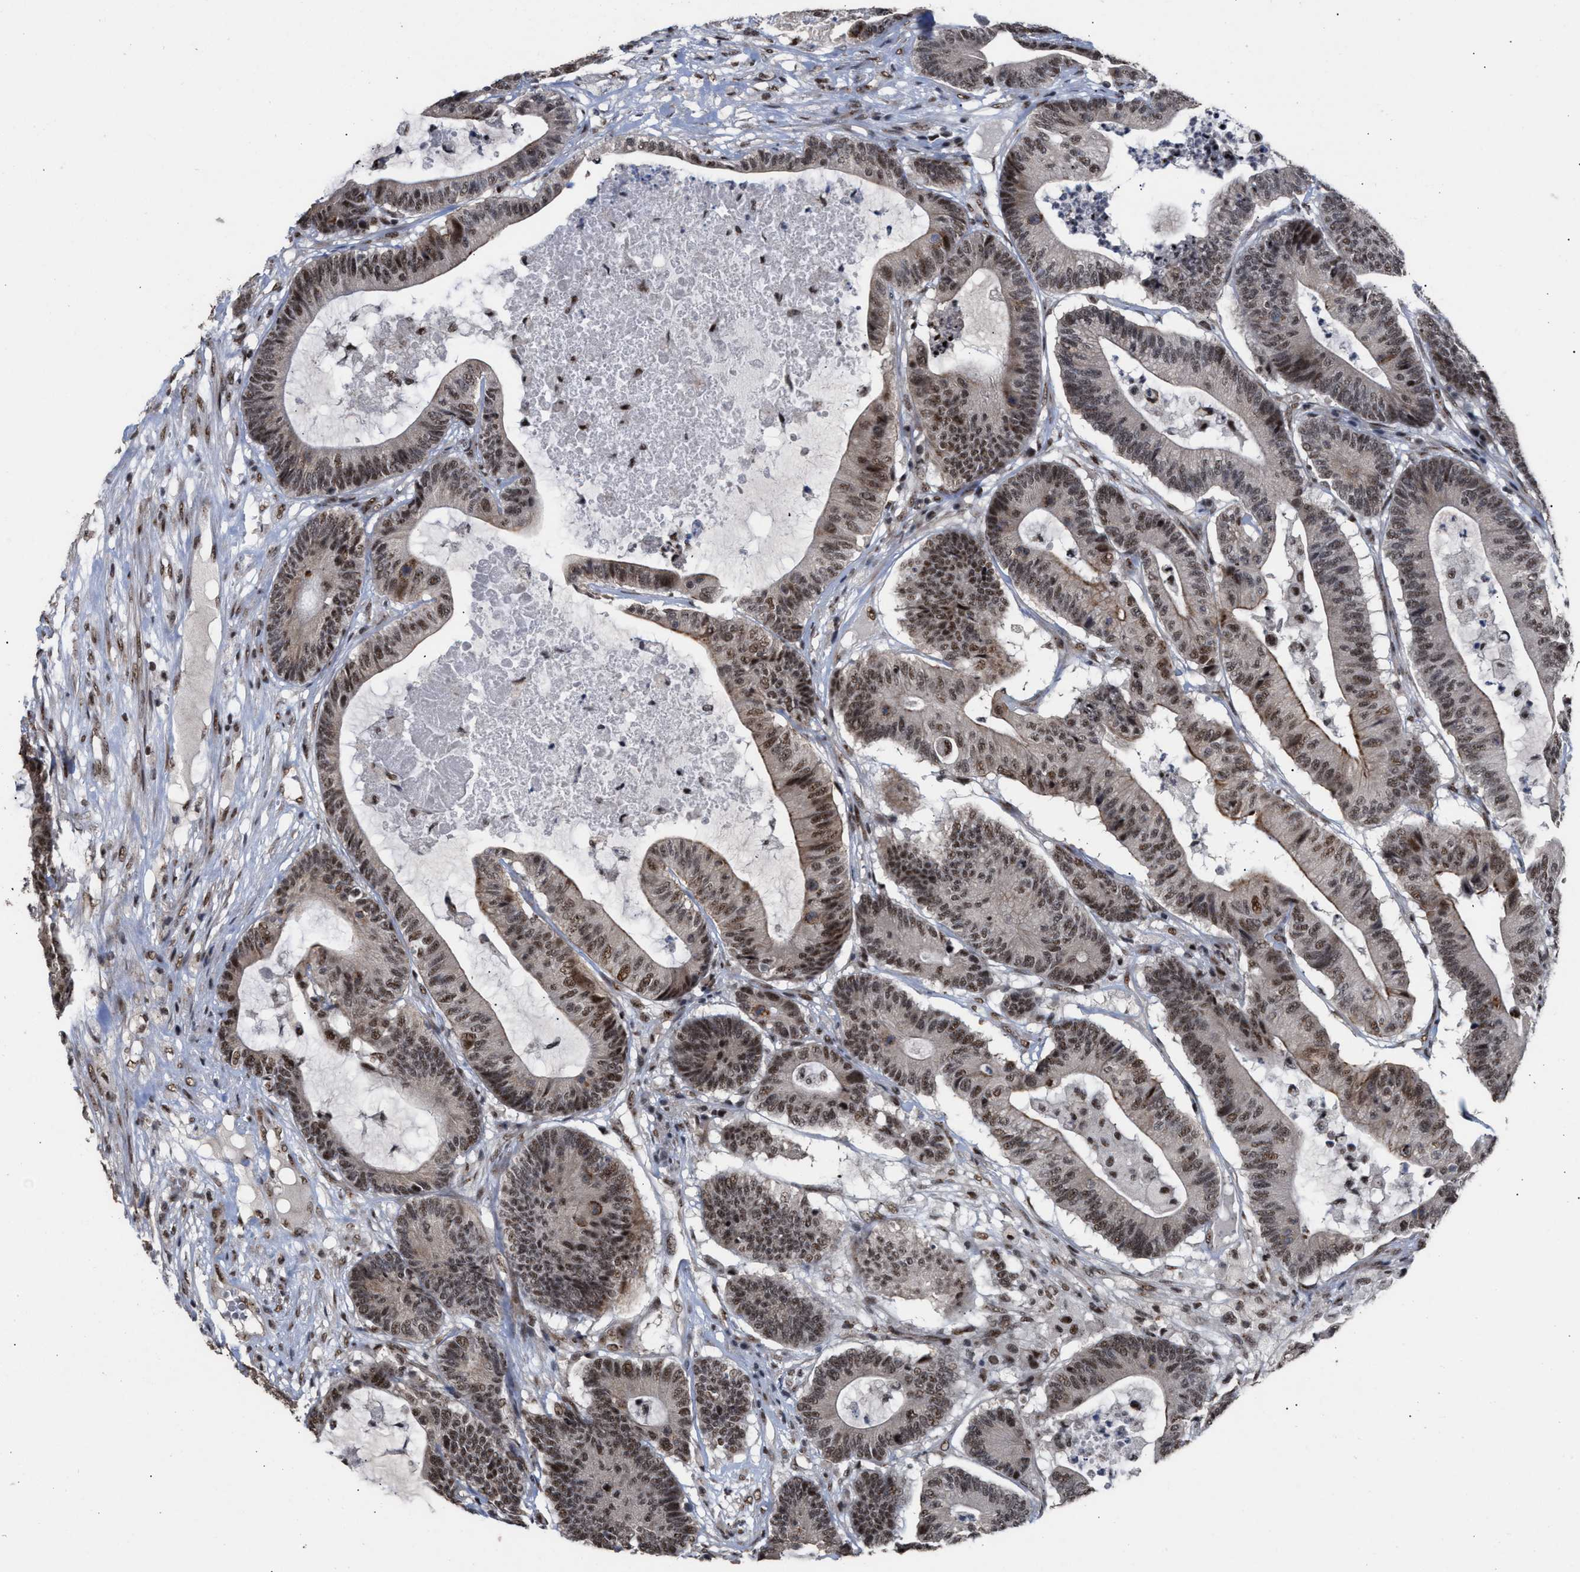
{"staining": {"intensity": "strong", "quantity": "25%-75%", "location": "nuclear"}, "tissue": "colorectal cancer", "cell_type": "Tumor cells", "image_type": "cancer", "snomed": [{"axis": "morphology", "description": "Adenocarcinoma, NOS"}, {"axis": "topography", "description": "Colon"}], "caption": "DAB (3,3'-diaminobenzidine) immunohistochemical staining of colorectal adenocarcinoma demonstrates strong nuclear protein expression in about 25%-75% of tumor cells.", "gene": "EIF4A3", "patient": {"sex": "female", "age": 84}}